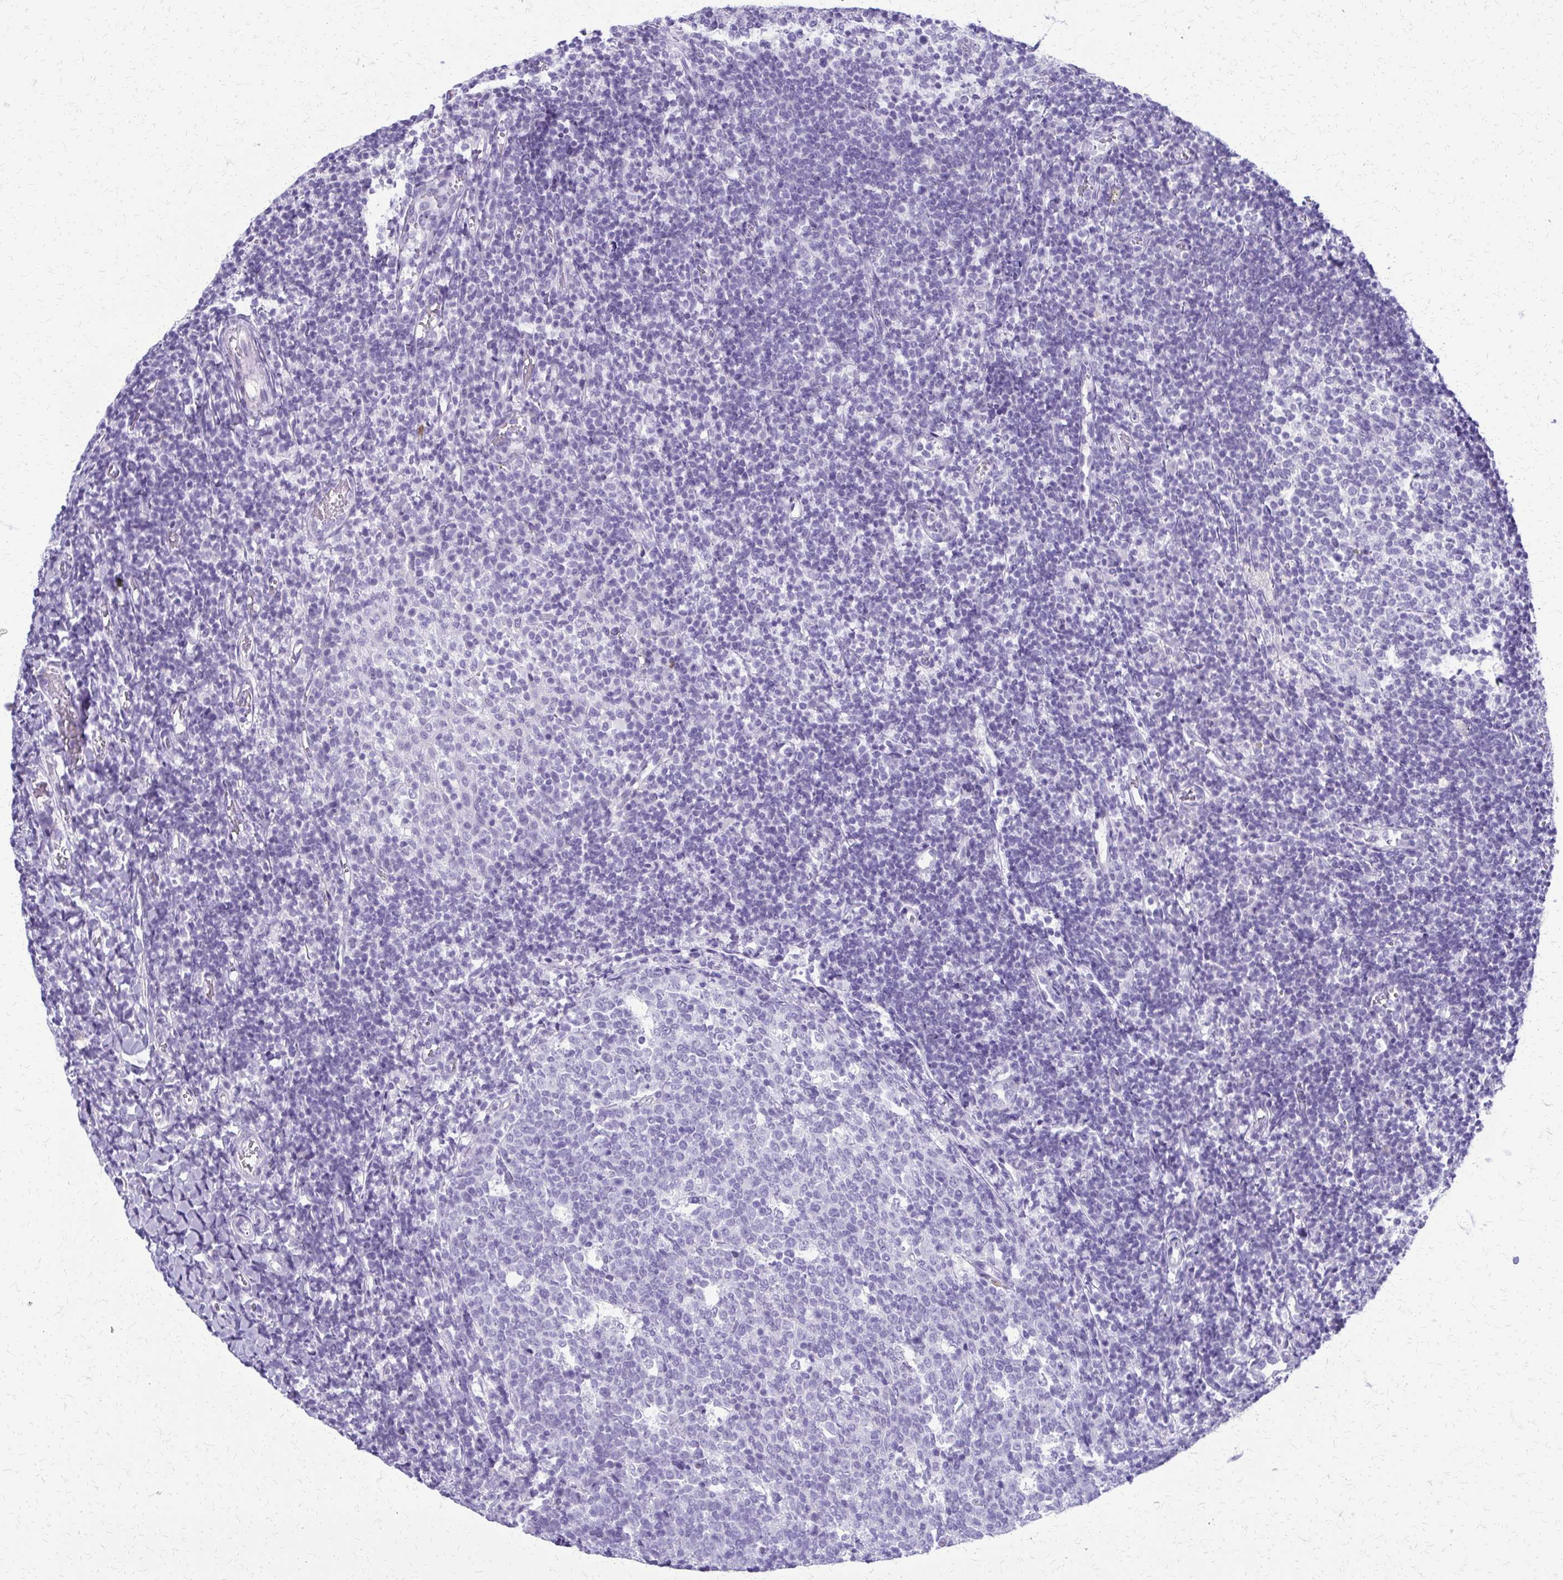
{"staining": {"intensity": "negative", "quantity": "none", "location": "none"}, "tissue": "tonsil", "cell_type": "Germinal center cells", "image_type": "normal", "snomed": [{"axis": "morphology", "description": "Normal tissue, NOS"}, {"axis": "topography", "description": "Tonsil"}], "caption": "IHC of normal tonsil demonstrates no expression in germinal center cells.", "gene": "FAM162B", "patient": {"sex": "female", "age": 10}}